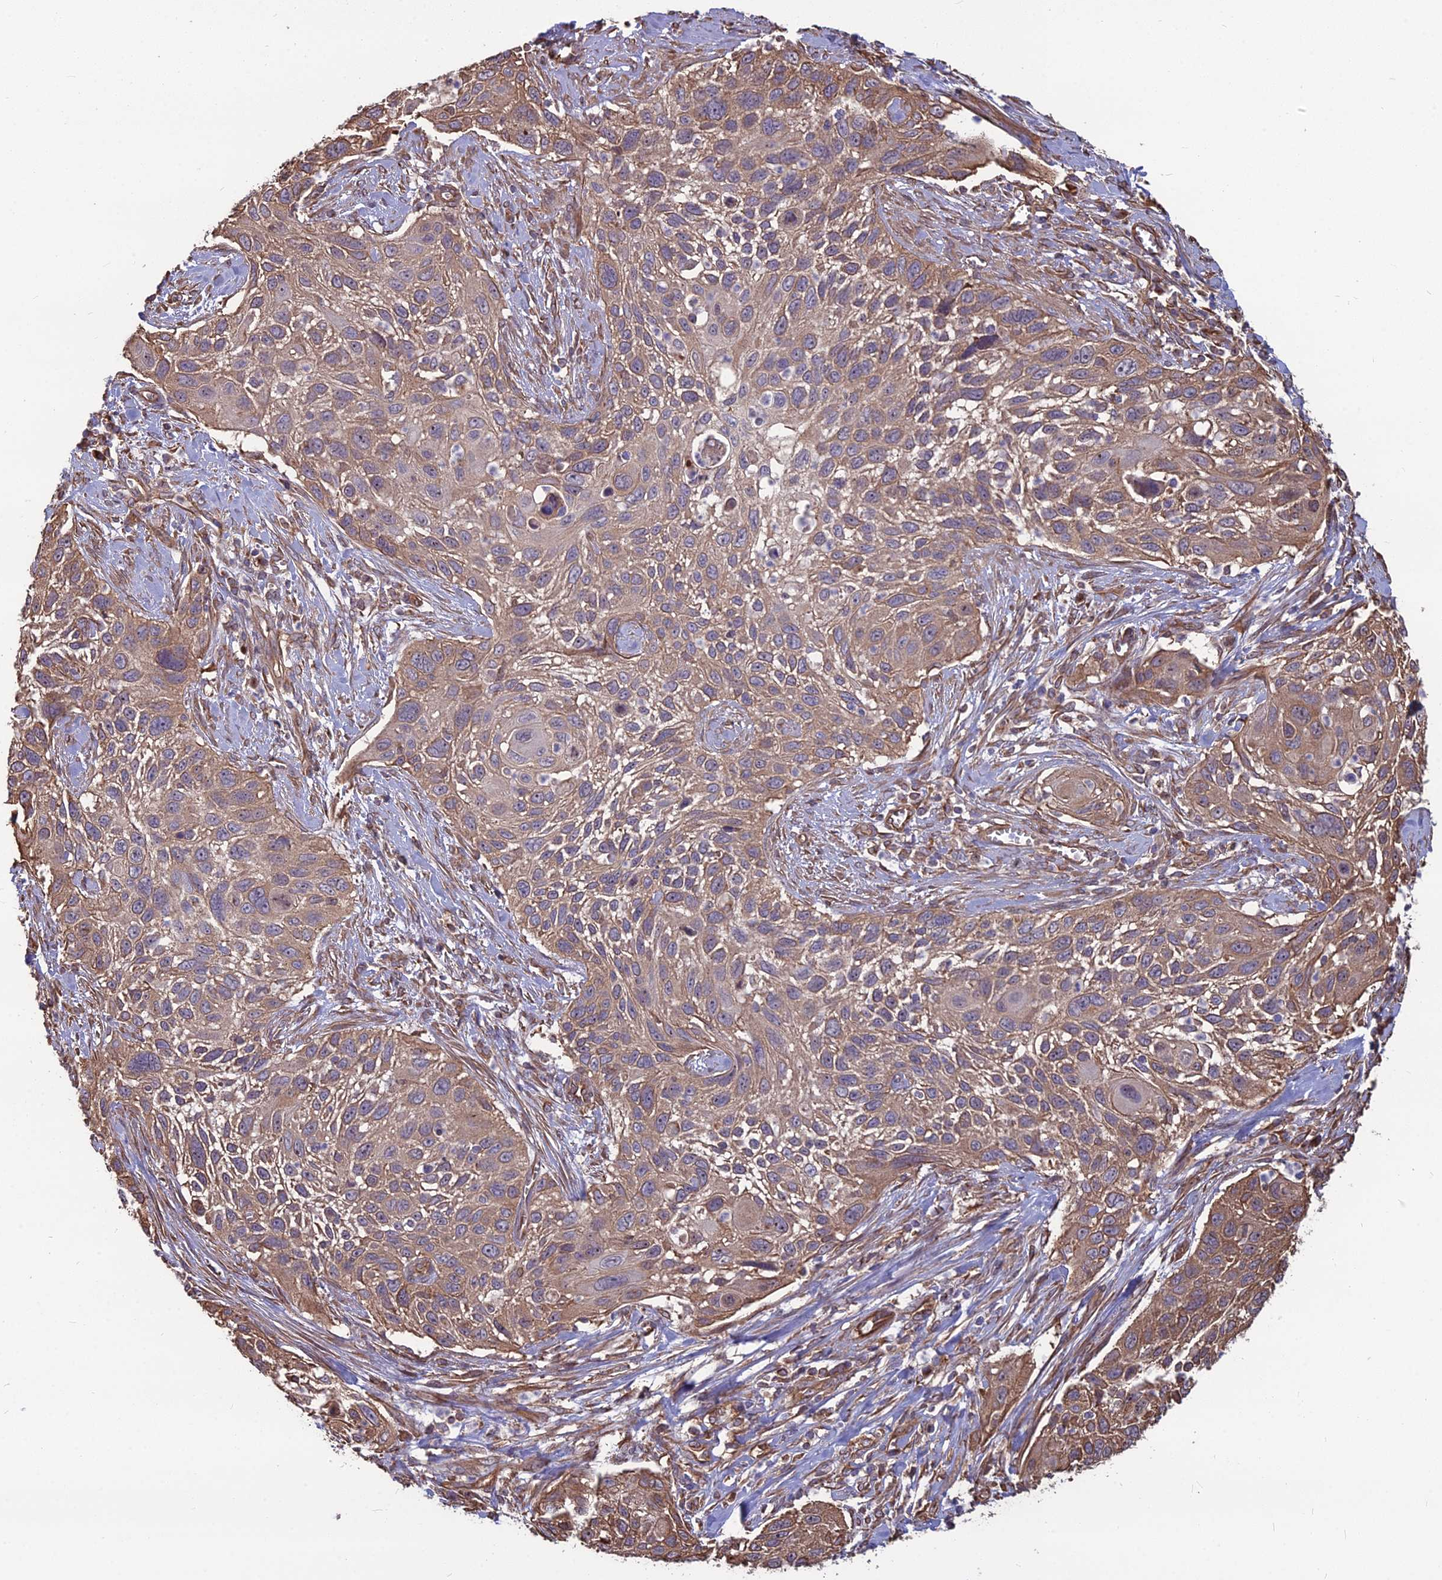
{"staining": {"intensity": "moderate", "quantity": "25%-75%", "location": "cytoplasmic/membranous"}, "tissue": "cervical cancer", "cell_type": "Tumor cells", "image_type": "cancer", "snomed": [{"axis": "morphology", "description": "Squamous cell carcinoma, NOS"}, {"axis": "topography", "description": "Cervix"}], "caption": "IHC staining of cervical cancer, which displays medium levels of moderate cytoplasmic/membranous positivity in approximately 25%-75% of tumor cells indicating moderate cytoplasmic/membranous protein positivity. The staining was performed using DAB (brown) for protein detection and nuclei were counterstained in hematoxylin (blue).", "gene": "LSM6", "patient": {"sex": "female", "age": 70}}